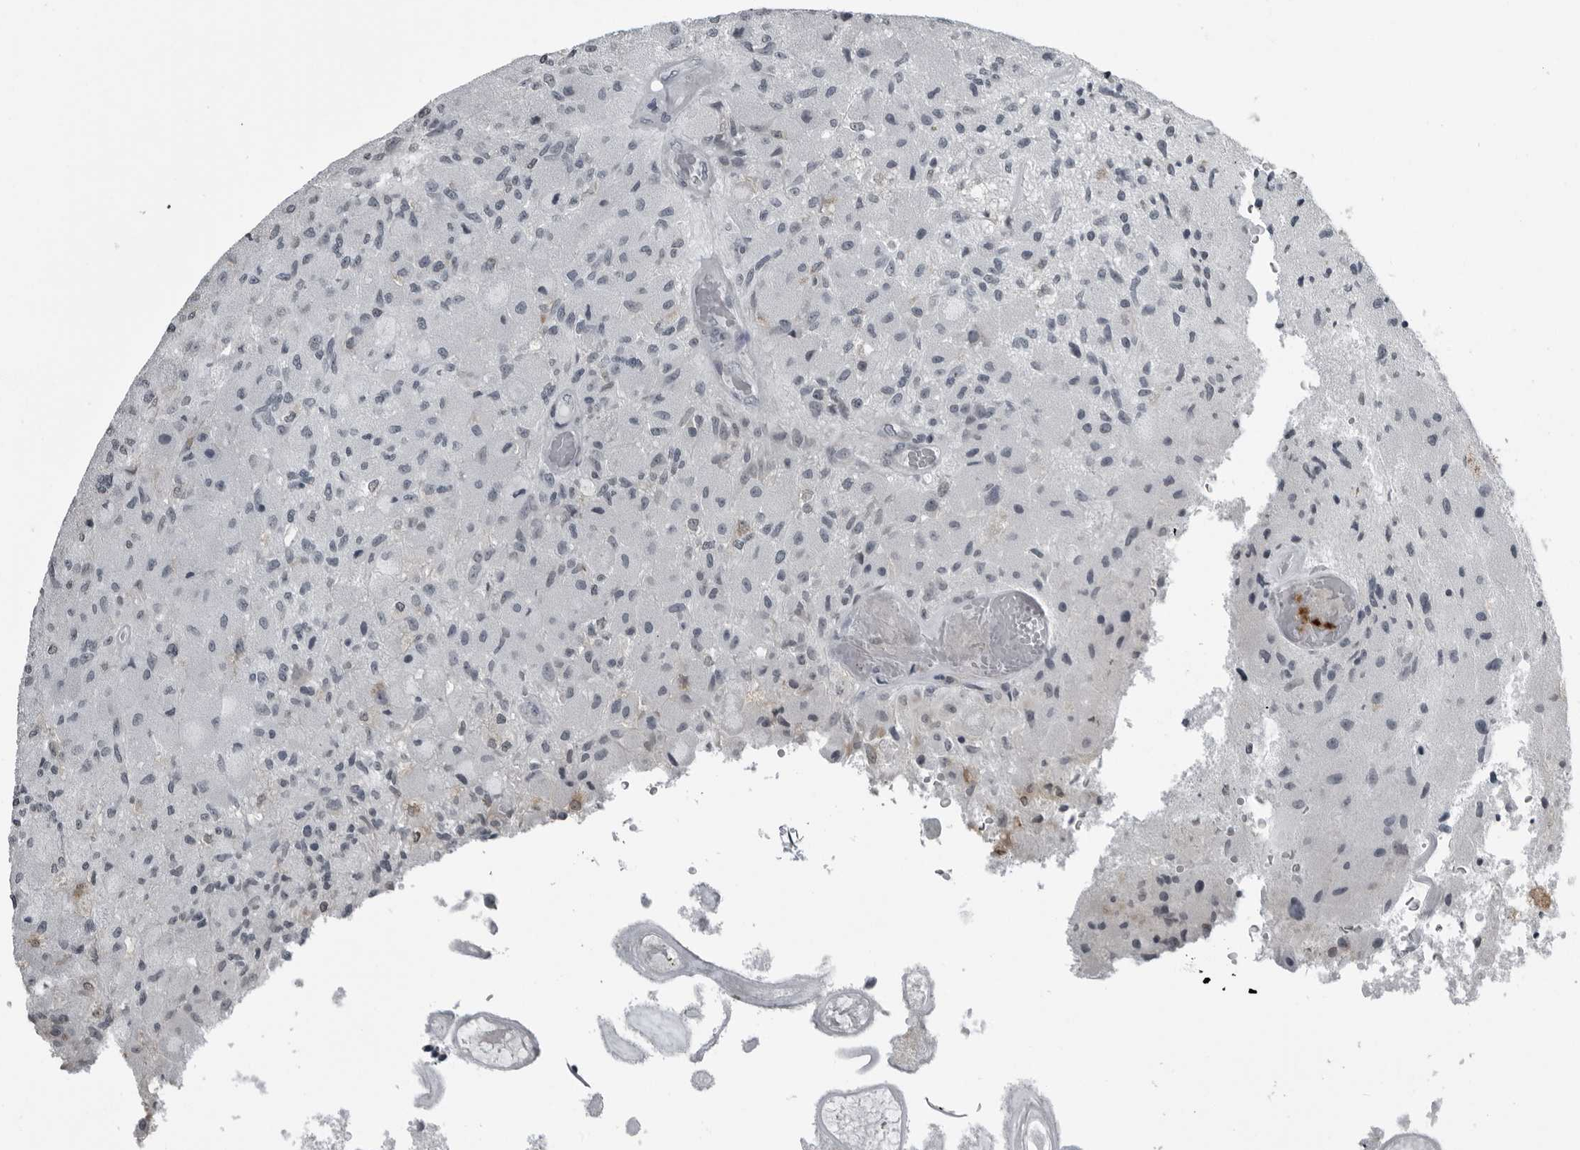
{"staining": {"intensity": "negative", "quantity": "none", "location": "none"}, "tissue": "glioma", "cell_type": "Tumor cells", "image_type": "cancer", "snomed": [{"axis": "morphology", "description": "Normal tissue, NOS"}, {"axis": "morphology", "description": "Glioma, malignant, High grade"}, {"axis": "topography", "description": "Cerebral cortex"}], "caption": "The micrograph reveals no significant expression in tumor cells of glioma.", "gene": "RTCA", "patient": {"sex": "male", "age": 77}}